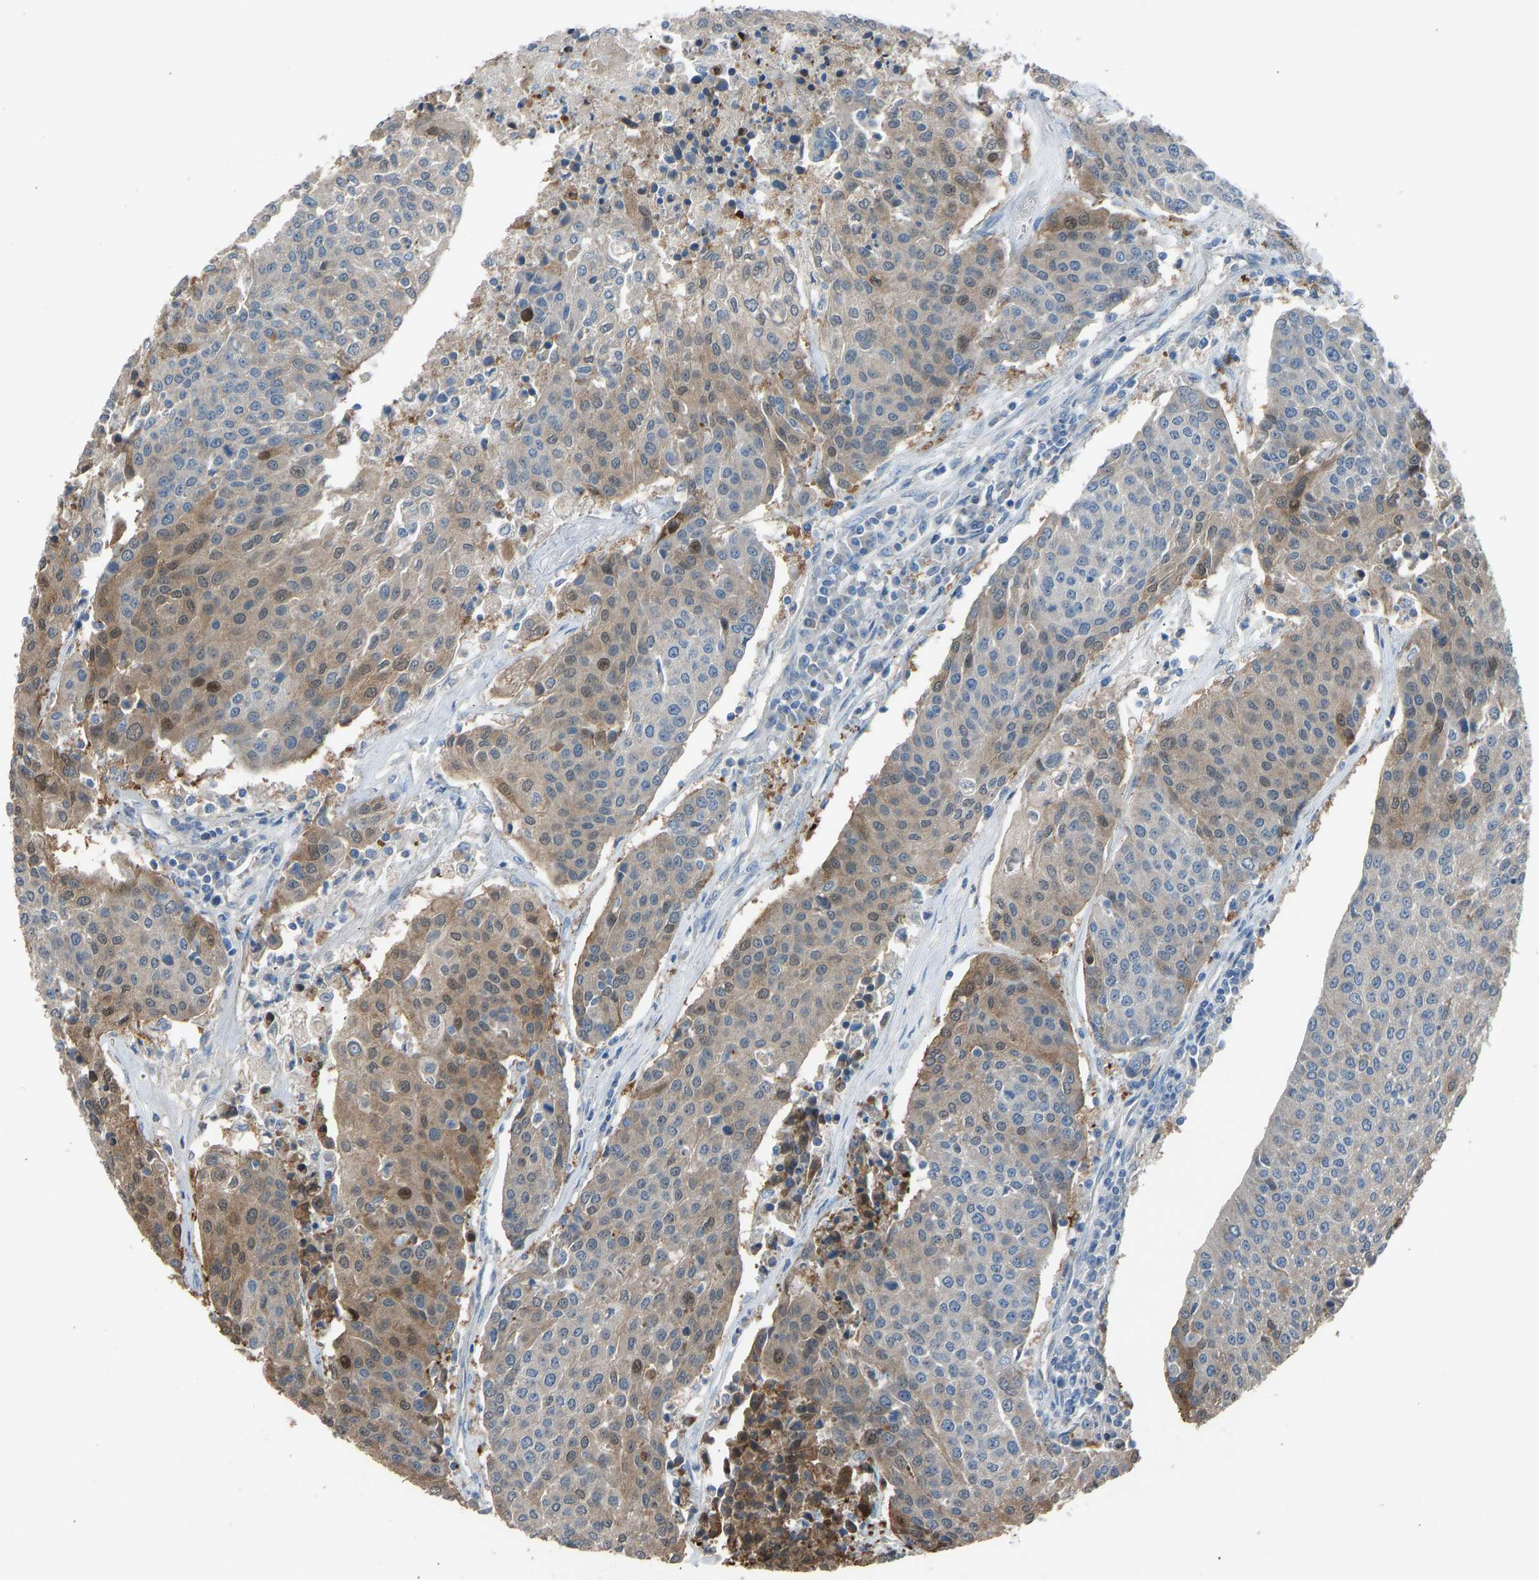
{"staining": {"intensity": "moderate", "quantity": "25%-75%", "location": "cytoplasmic/membranous,nuclear"}, "tissue": "urothelial cancer", "cell_type": "Tumor cells", "image_type": "cancer", "snomed": [{"axis": "morphology", "description": "Urothelial carcinoma, High grade"}, {"axis": "topography", "description": "Urinary bladder"}], "caption": "Immunohistochemistry image of human urothelial carcinoma (high-grade) stained for a protein (brown), which shows medium levels of moderate cytoplasmic/membranous and nuclear positivity in approximately 25%-75% of tumor cells.", "gene": "TGFBR3", "patient": {"sex": "female", "age": 85}}